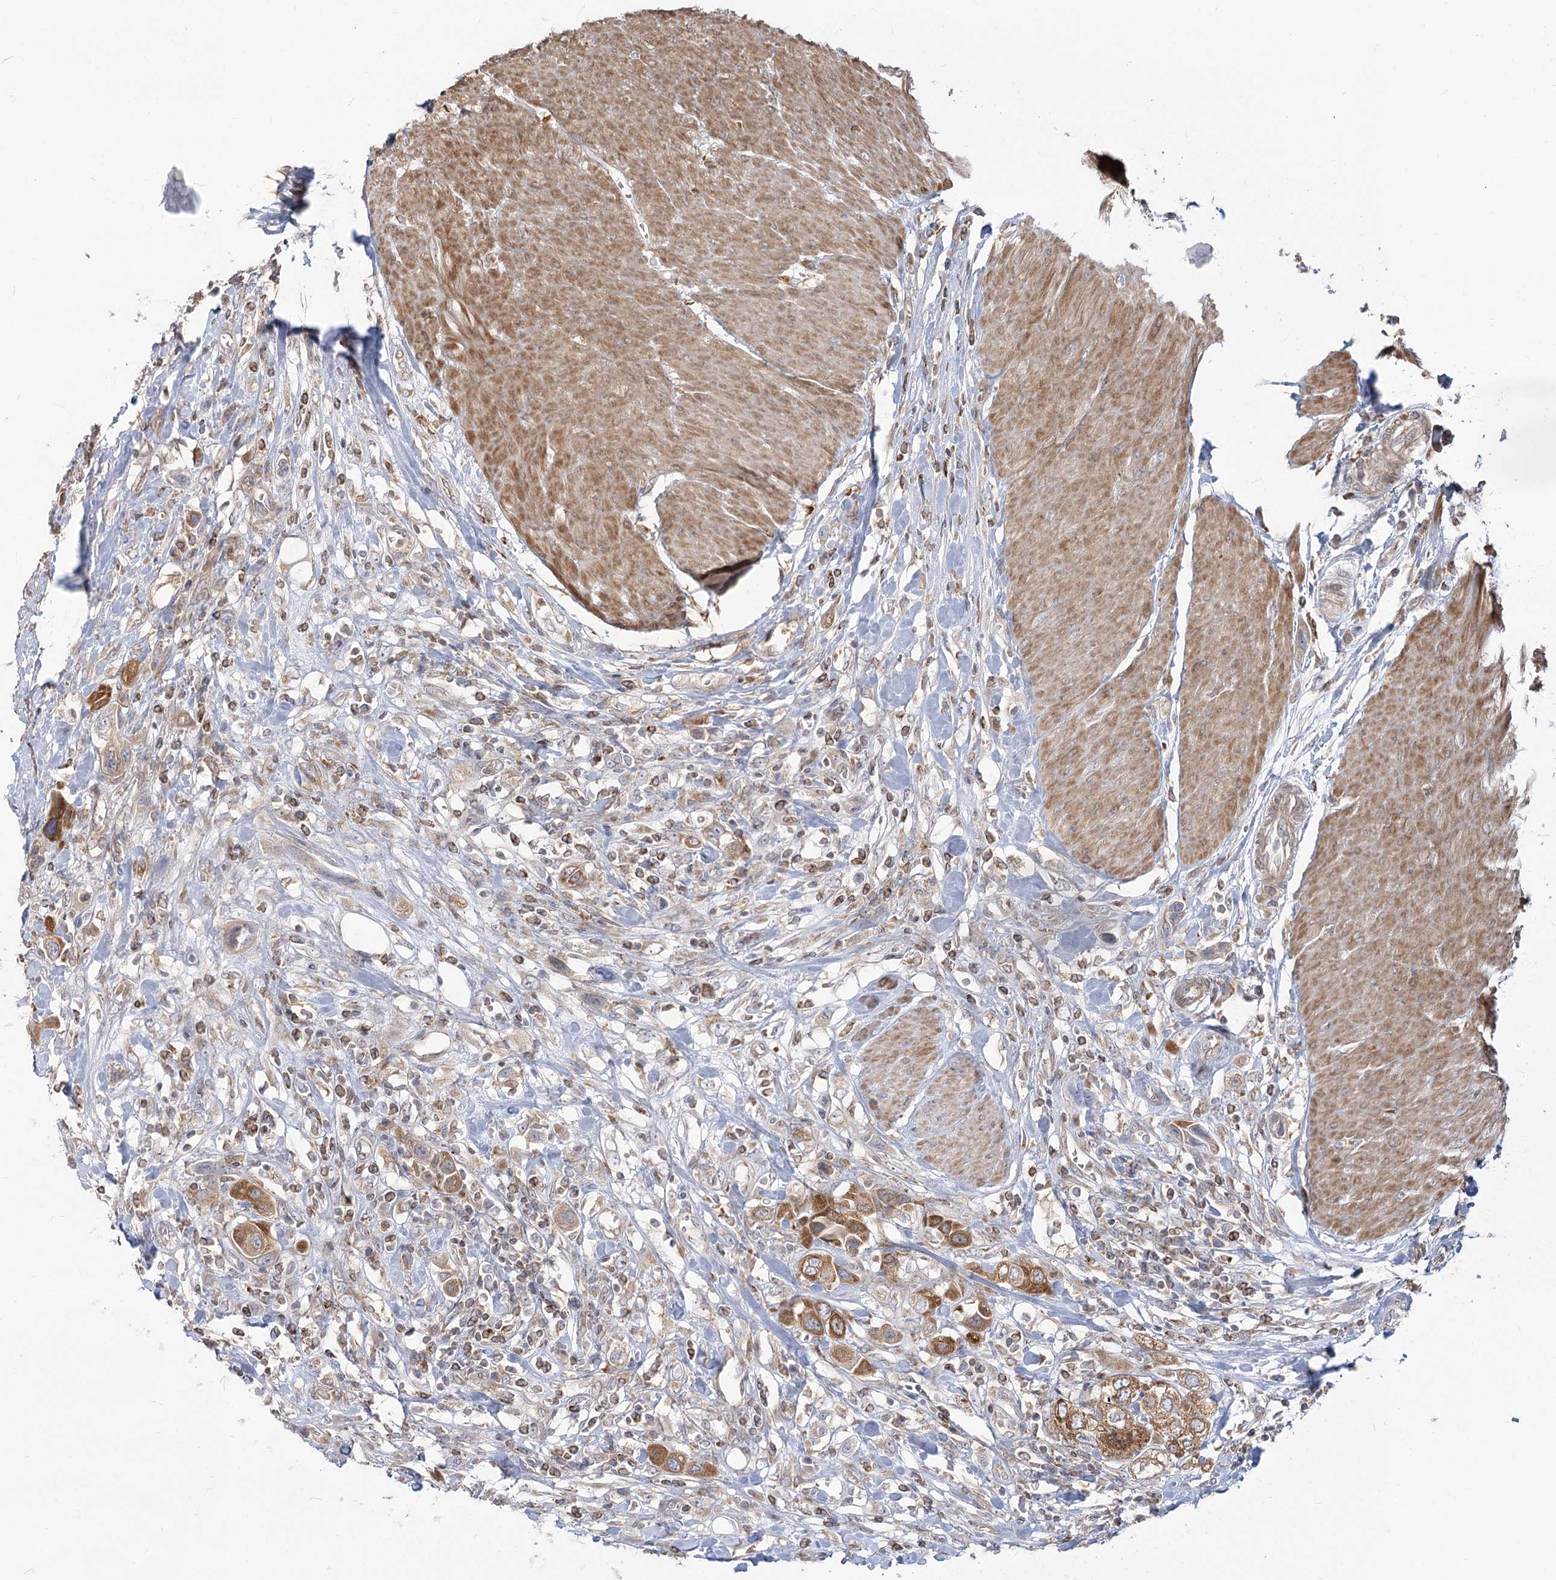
{"staining": {"intensity": "moderate", "quantity": ">75%", "location": "cytoplasmic/membranous"}, "tissue": "urothelial cancer", "cell_type": "Tumor cells", "image_type": "cancer", "snomed": [{"axis": "morphology", "description": "Urothelial carcinoma, High grade"}, {"axis": "topography", "description": "Urinary bladder"}], "caption": "A medium amount of moderate cytoplasmic/membranous positivity is appreciated in about >75% of tumor cells in high-grade urothelial carcinoma tissue.", "gene": "MTMR3", "patient": {"sex": "male", "age": 50}}